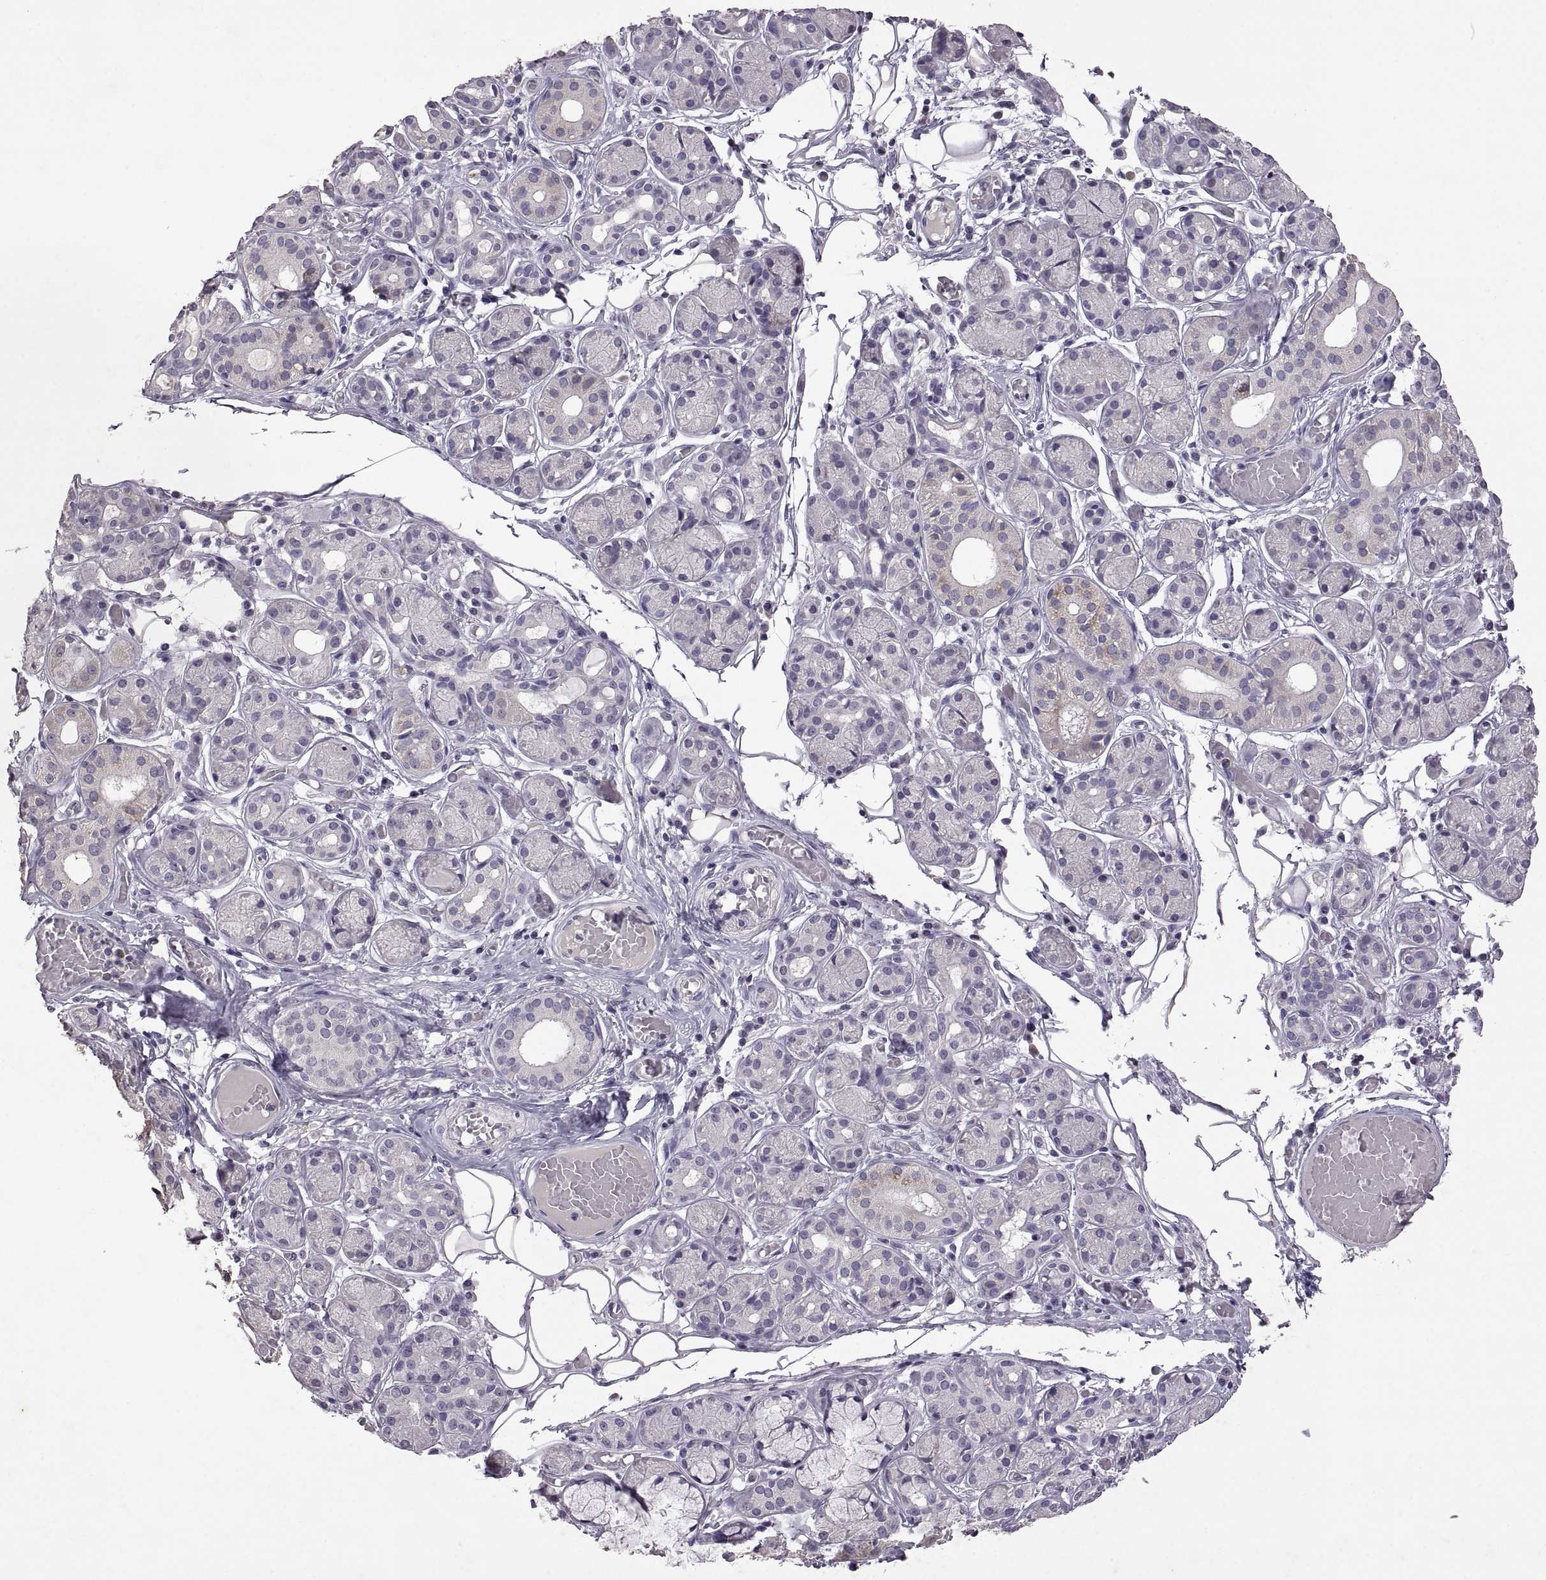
{"staining": {"intensity": "negative", "quantity": "none", "location": "none"}, "tissue": "salivary gland", "cell_type": "Glandular cells", "image_type": "normal", "snomed": [{"axis": "morphology", "description": "Normal tissue, NOS"}, {"axis": "topography", "description": "Salivary gland"}, {"axis": "topography", "description": "Peripheral nerve tissue"}], "caption": "High power microscopy histopathology image of an immunohistochemistry (IHC) micrograph of normal salivary gland, revealing no significant positivity in glandular cells.", "gene": "DEFB136", "patient": {"sex": "male", "age": 71}}